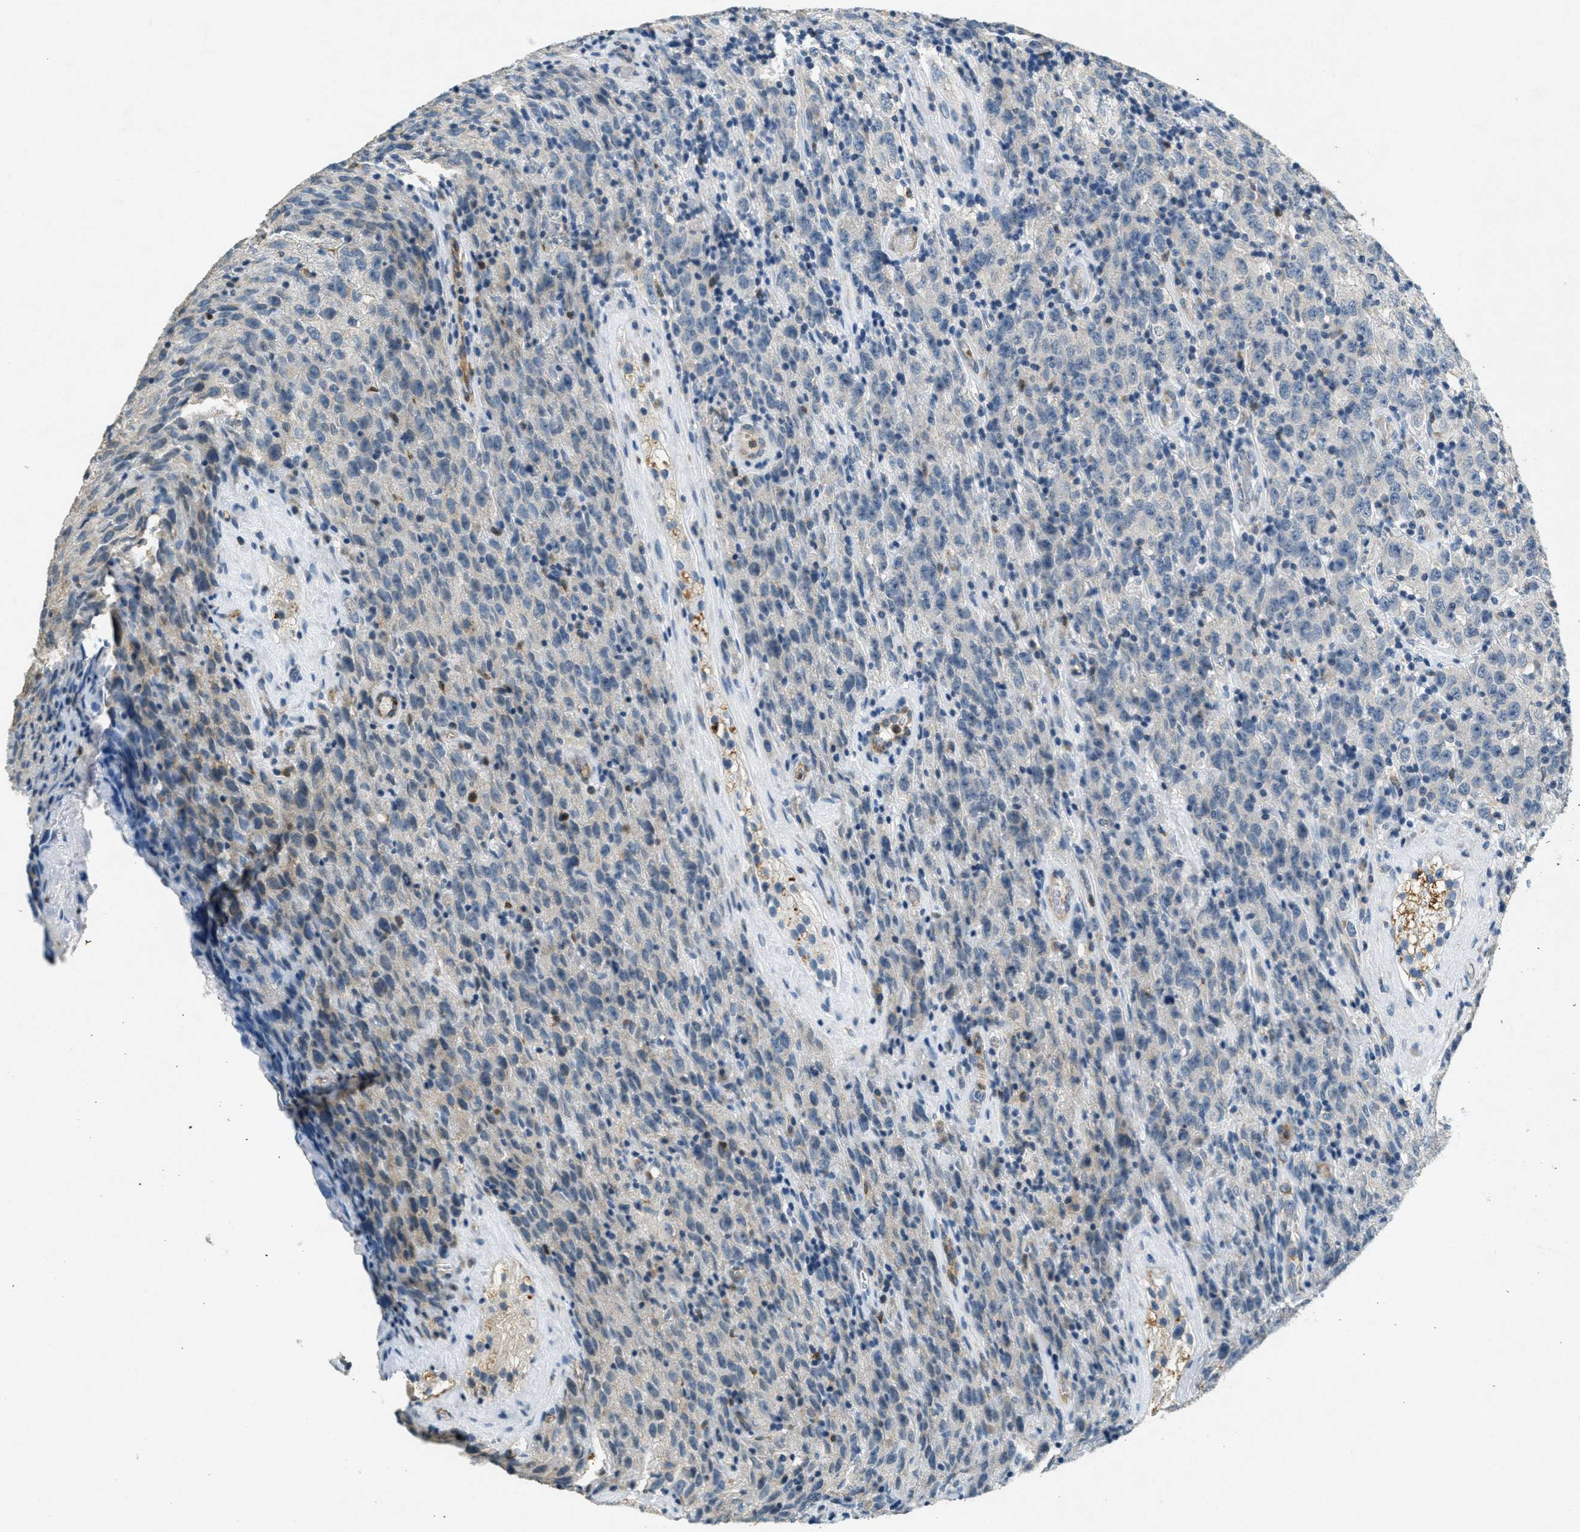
{"staining": {"intensity": "negative", "quantity": "none", "location": "none"}, "tissue": "testis cancer", "cell_type": "Tumor cells", "image_type": "cancer", "snomed": [{"axis": "morphology", "description": "Seminoma, NOS"}, {"axis": "topography", "description": "Testis"}], "caption": "Tumor cells show no significant protein positivity in seminoma (testis).", "gene": "RAB3D", "patient": {"sex": "male", "age": 52}}